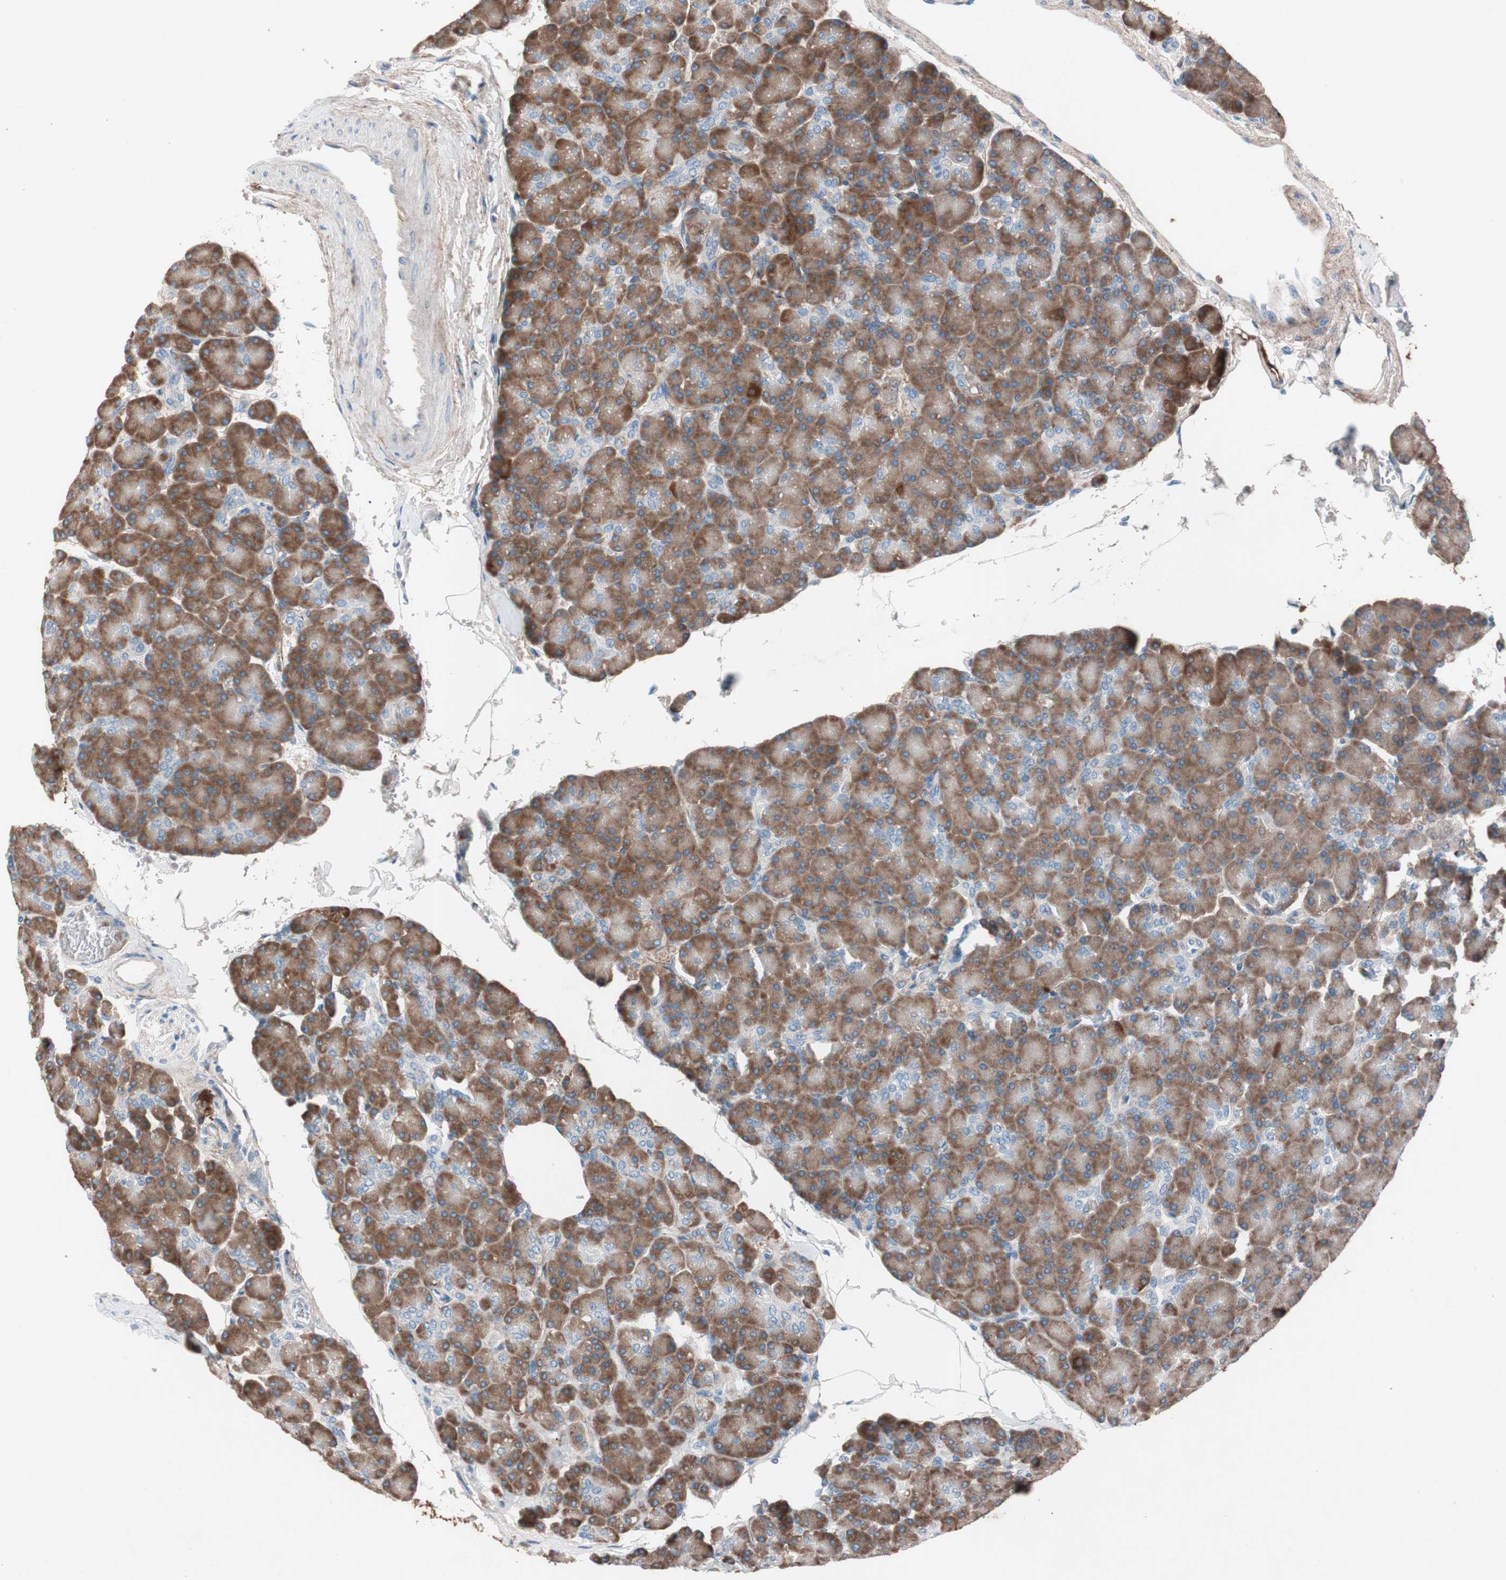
{"staining": {"intensity": "moderate", "quantity": ">75%", "location": "cytoplasmic/membranous"}, "tissue": "pancreas", "cell_type": "Exocrine glandular cells", "image_type": "normal", "snomed": [{"axis": "morphology", "description": "Normal tissue, NOS"}, {"axis": "topography", "description": "Pancreas"}], "caption": "IHC image of unremarkable pancreas stained for a protein (brown), which shows medium levels of moderate cytoplasmic/membranous expression in about >75% of exocrine glandular cells.", "gene": "GRB7", "patient": {"sex": "female", "age": 43}}